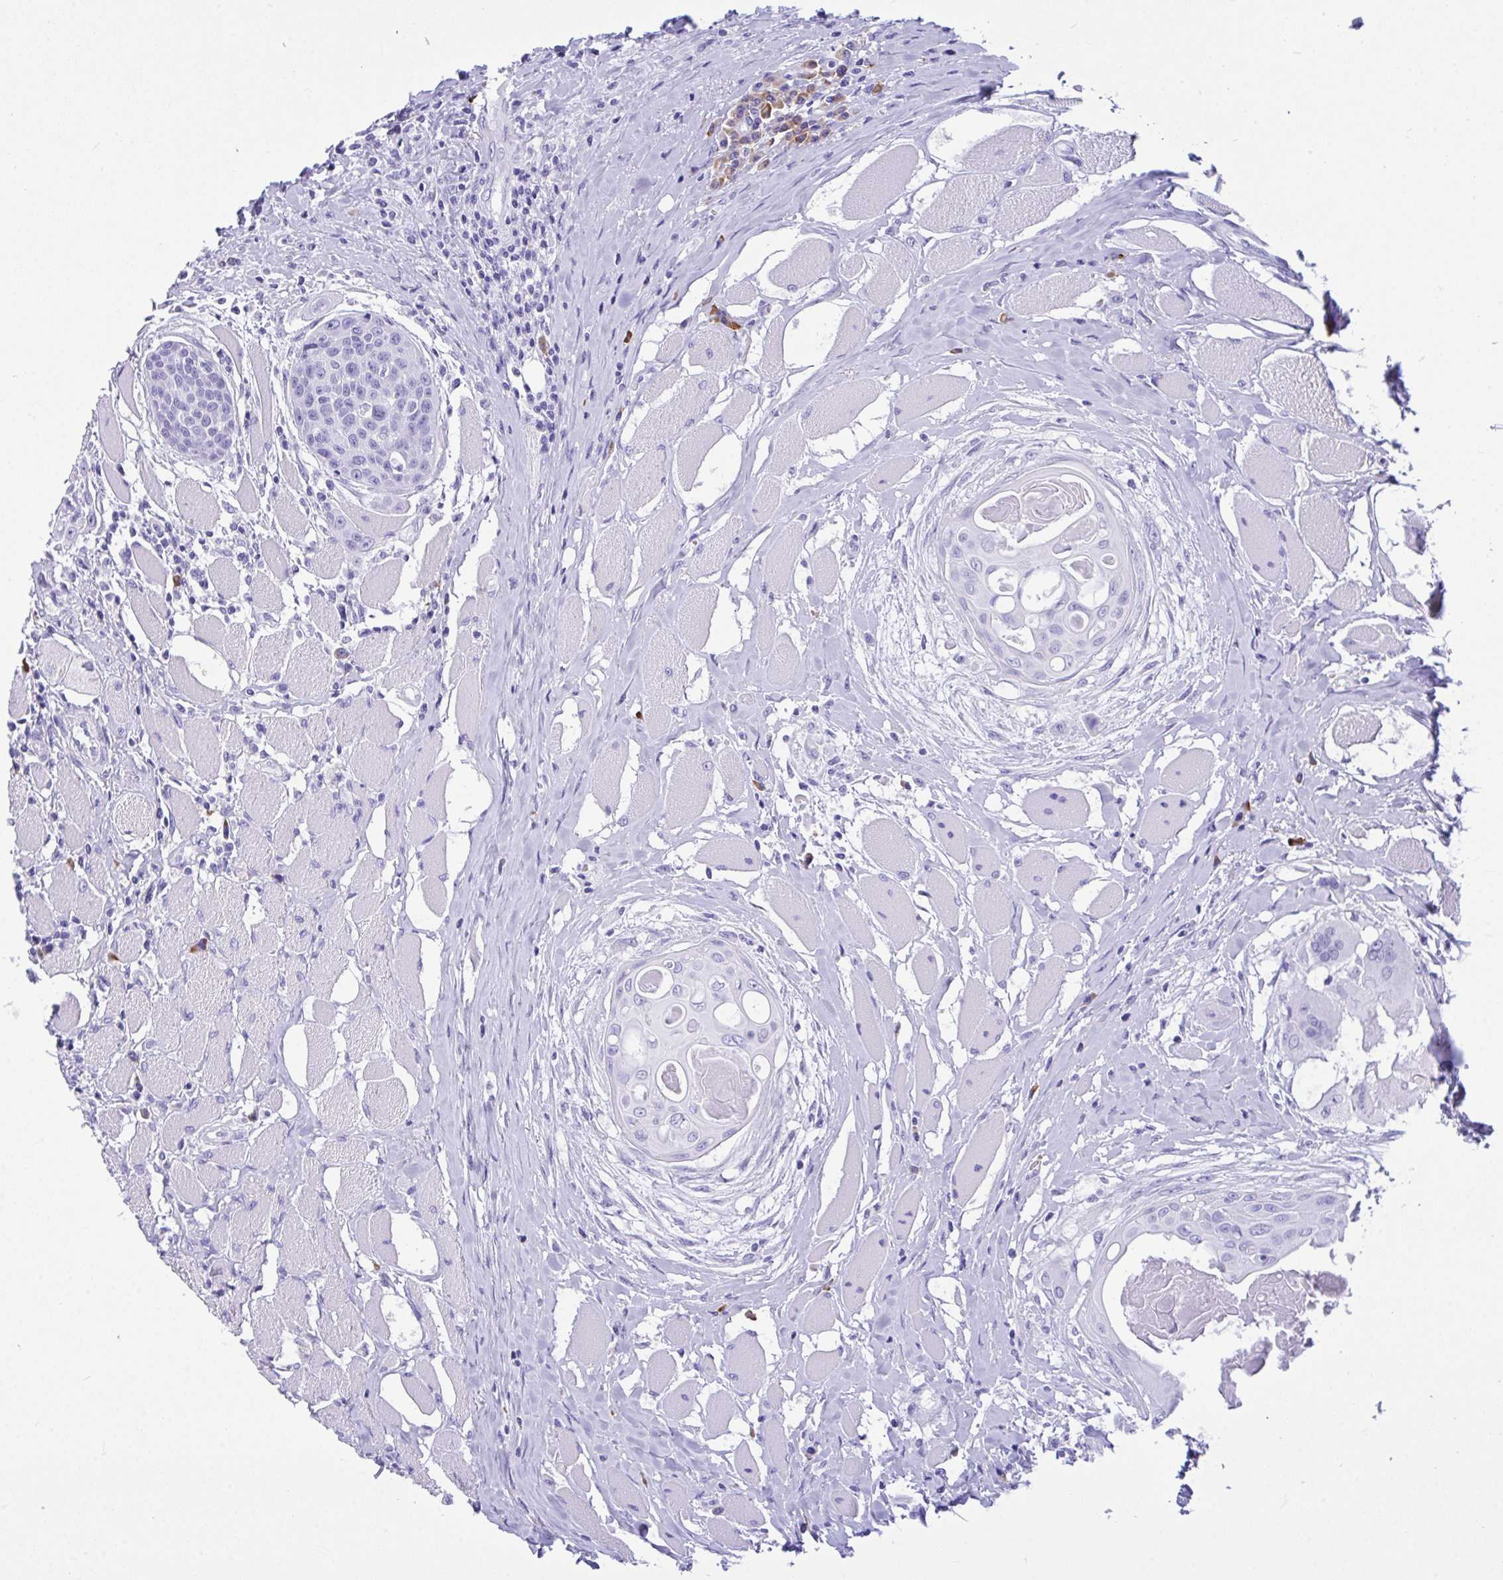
{"staining": {"intensity": "negative", "quantity": "none", "location": "none"}, "tissue": "head and neck cancer", "cell_type": "Tumor cells", "image_type": "cancer", "snomed": [{"axis": "morphology", "description": "Squamous cell carcinoma, NOS"}, {"axis": "topography", "description": "Head-Neck"}], "caption": "Head and neck squamous cell carcinoma was stained to show a protein in brown. There is no significant expression in tumor cells.", "gene": "BEST4", "patient": {"sex": "female", "age": 73}}